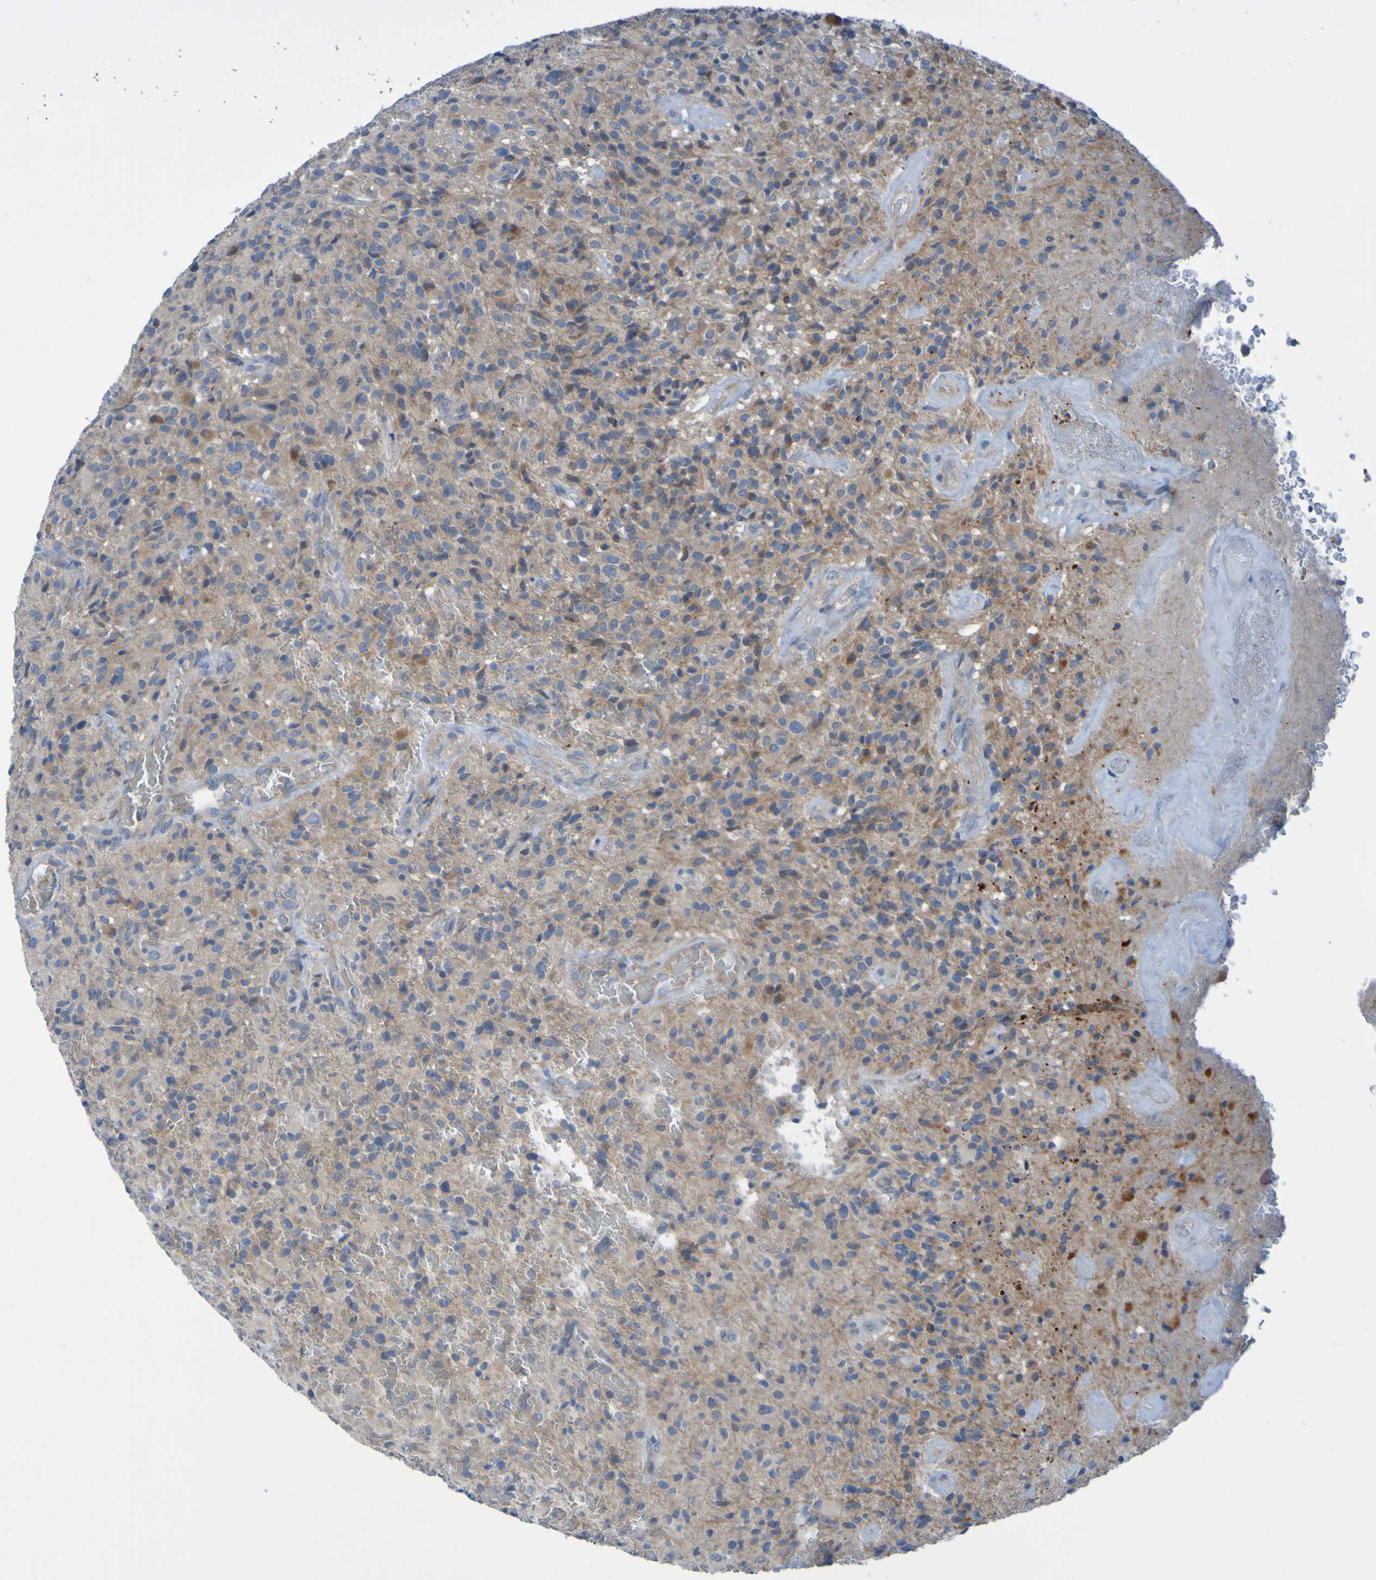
{"staining": {"intensity": "moderate", "quantity": "25%-75%", "location": "cytoplasmic/membranous"}, "tissue": "glioma", "cell_type": "Tumor cells", "image_type": "cancer", "snomed": [{"axis": "morphology", "description": "Glioma, malignant, High grade"}, {"axis": "topography", "description": "Brain"}], "caption": "This image exhibits IHC staining of human malignant glioma (high-grade), with medium moderate cytoplasmic/membranous staining in approximately 25%-75% of tumor cells.", "gene": "NPRL3", "patient": {"sex": "male", "age": 71}}